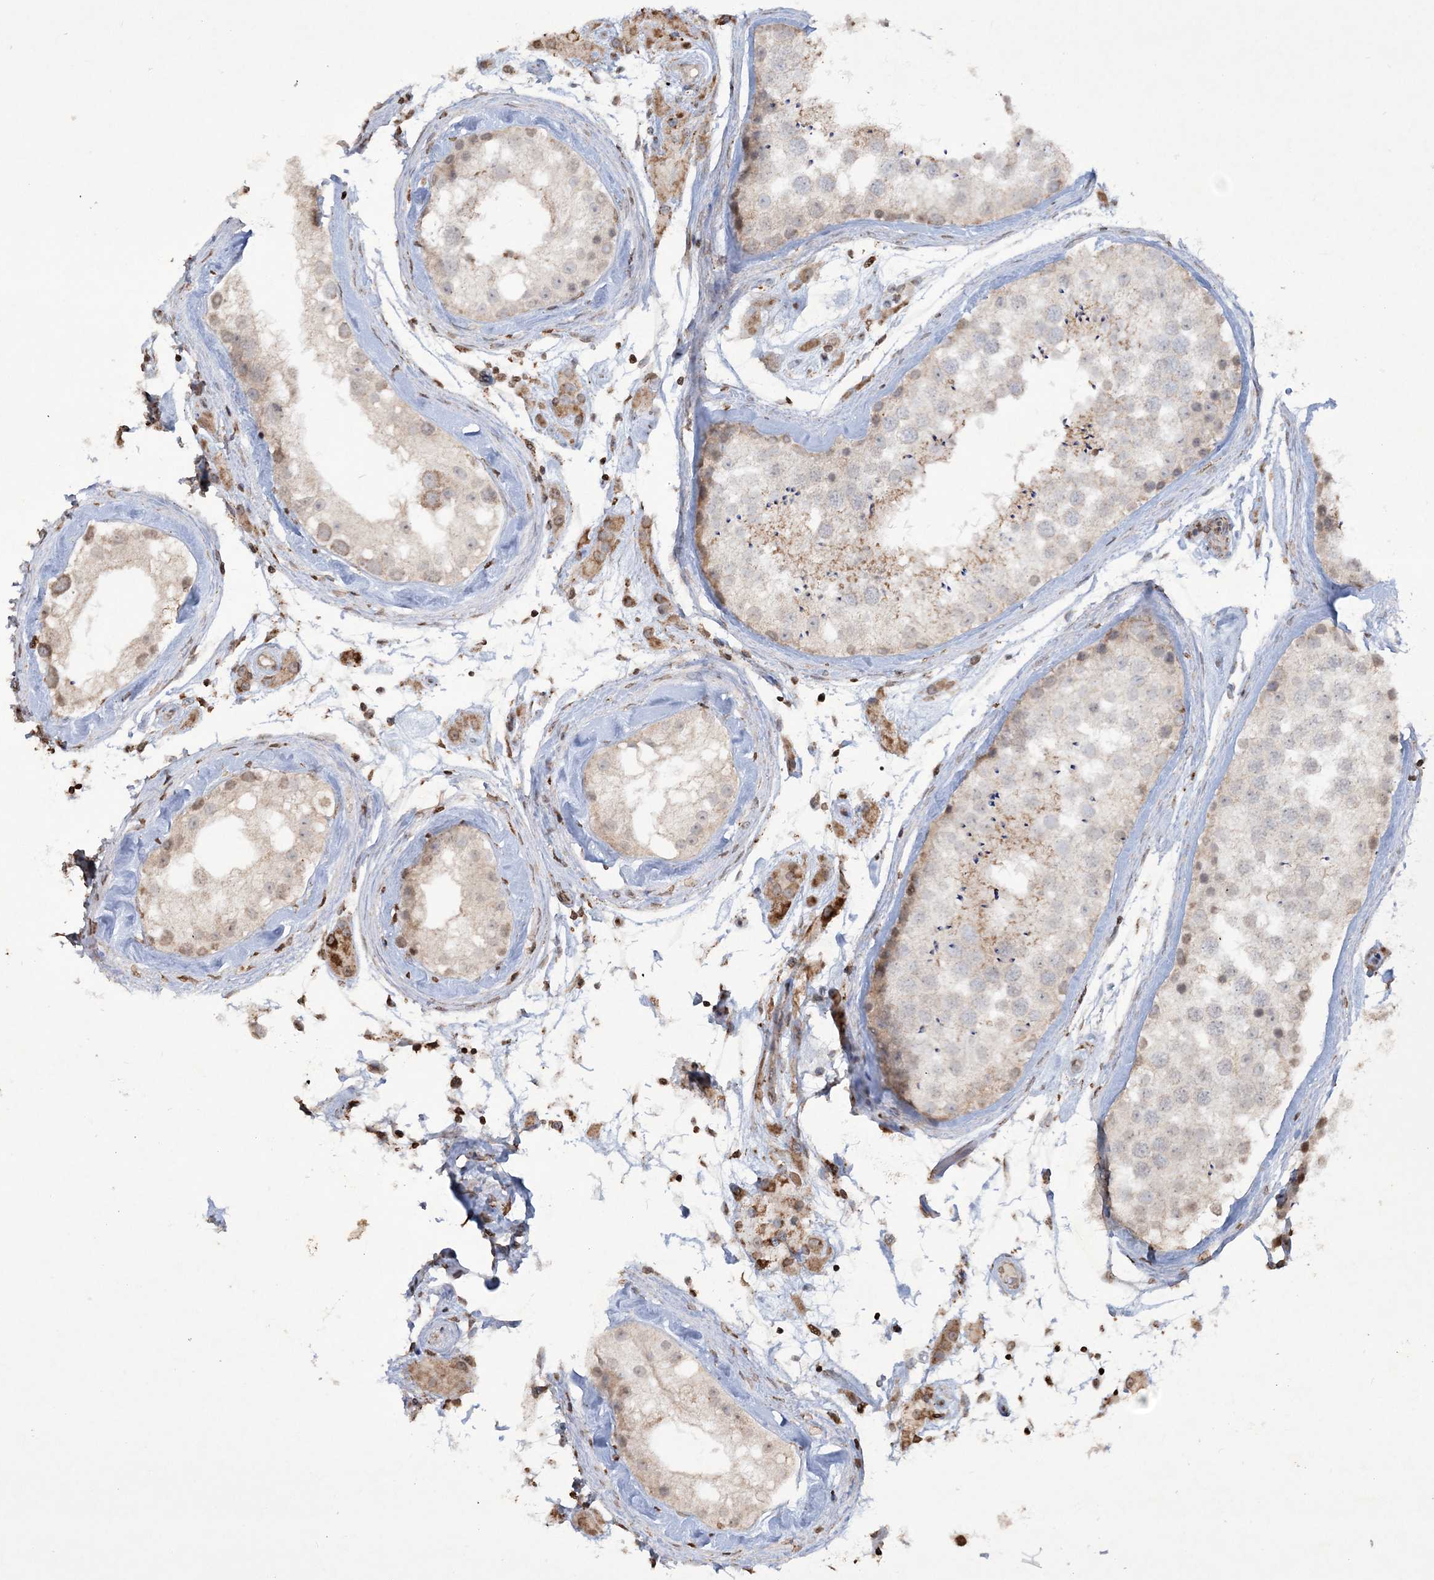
{"staining": {"intensity": "weak", "quantity": "25%-75%", "location": "cytoplasmic/membranous"}, "tissue": "testis", "cell_type": "Cells in seminiferous ducts", "image_type": "normal", "snomed": [{"axis": "morphology", "description": "Normal tissue, NOS"}, {"axis": "topography", "description": "Testis"}], "caption": "This histopathology image shows IHC staining of normal human testis, with low weak cytoplasmic/membranous positivity in about 25%-75% of cells in seminiferous ducts.", "gene": "TTC7A", "patient": {"sex": "male", "age": 46}}